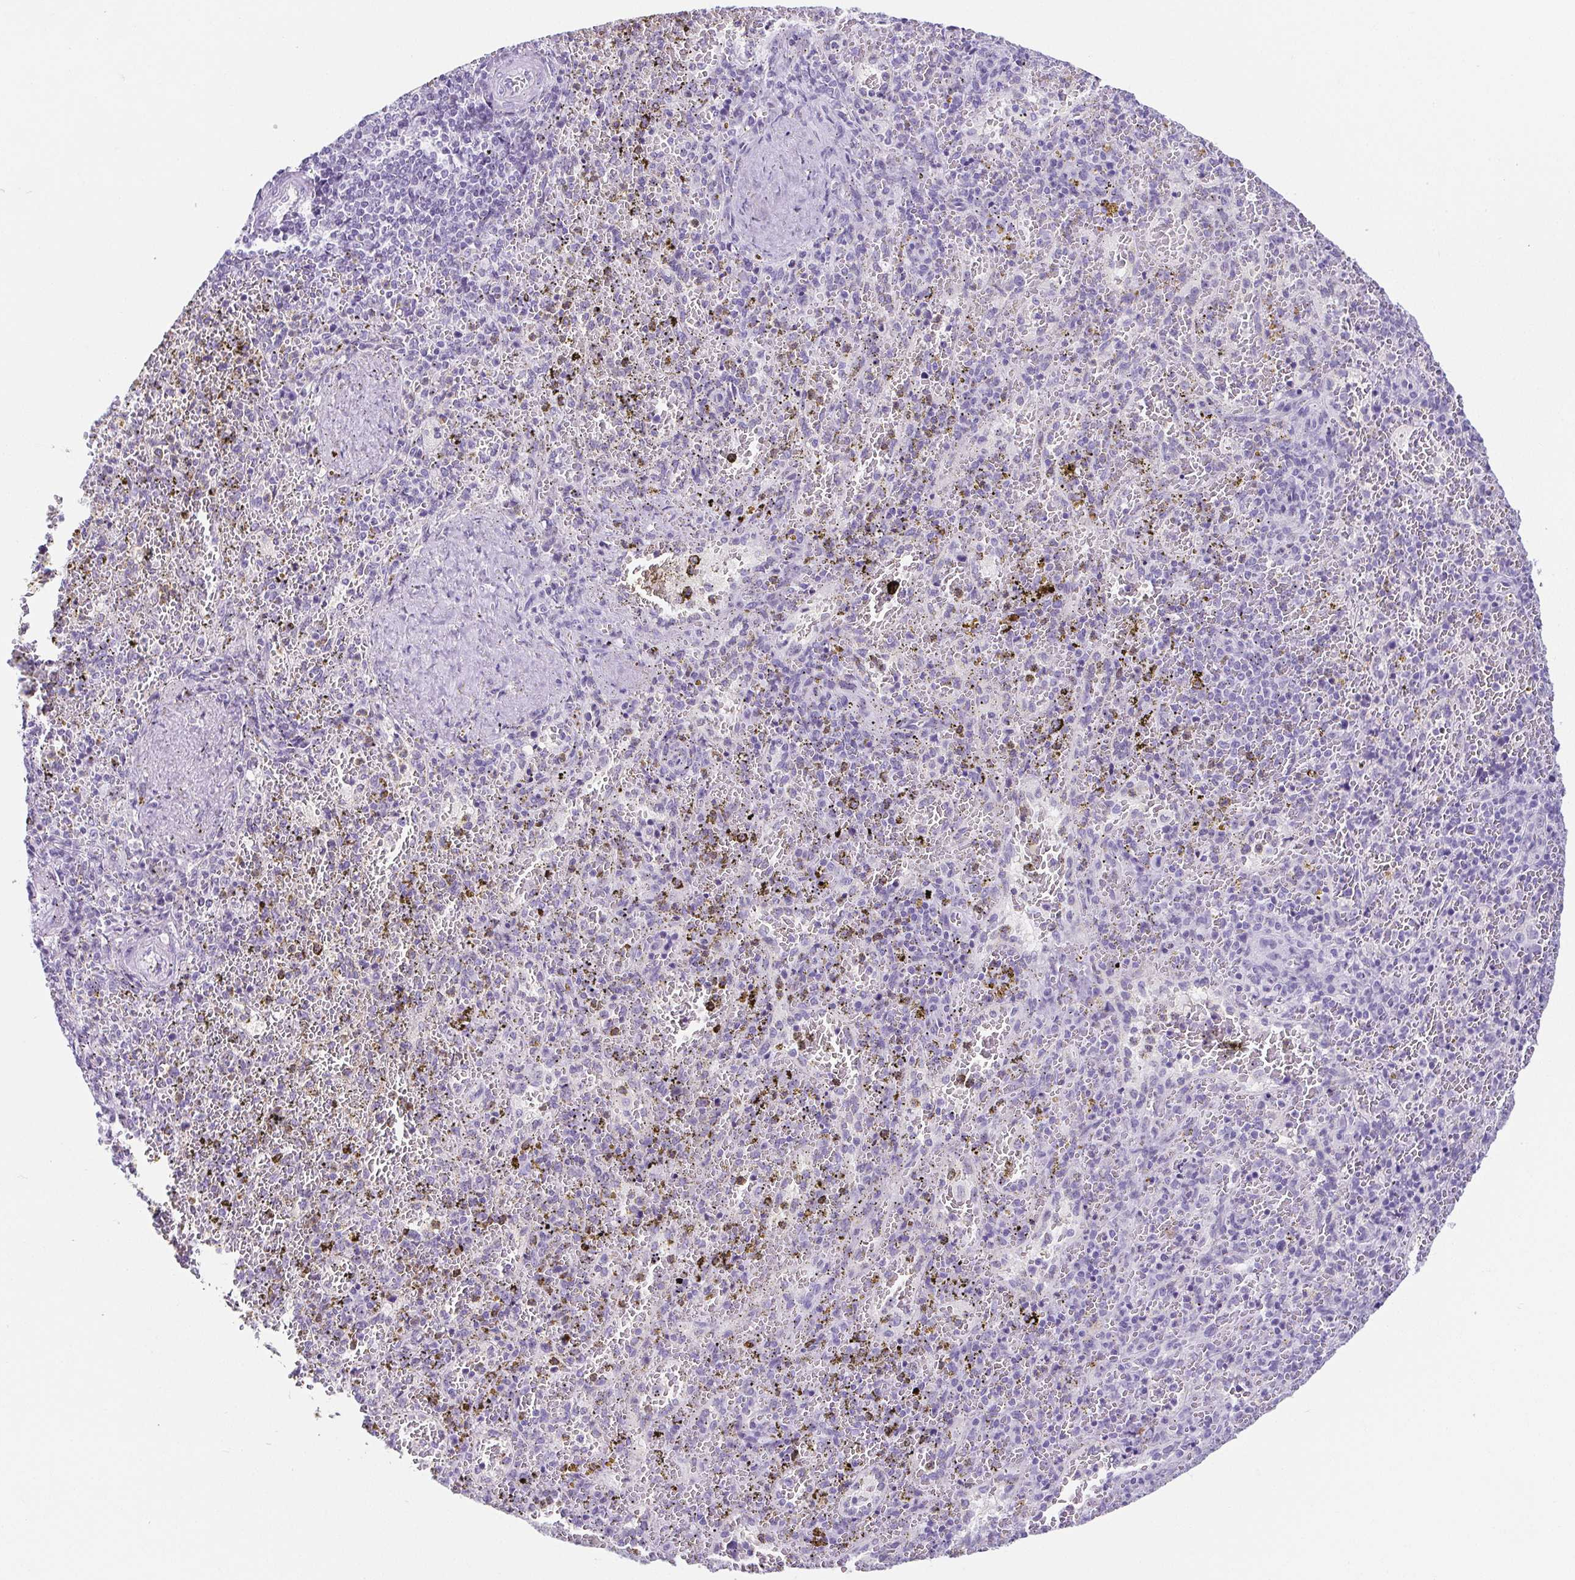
{"staining": {"intensity": "negative", "quantity": "none", "location": "none"}, "tissue": "spleen", "cell_type": "Cells in red pulp", "image_type": "normal", "snomed": [{"axis": "morphology", "description": "Normal tissue, NOS"}, {"axis": "topography", "description": "Spleen"}], "caption": "Immunohistochemistry of normal spleen exhibits no expression in cells in red pulp.", "gene": "ESX1", "patient": {"sex": "female", "age": 50}}